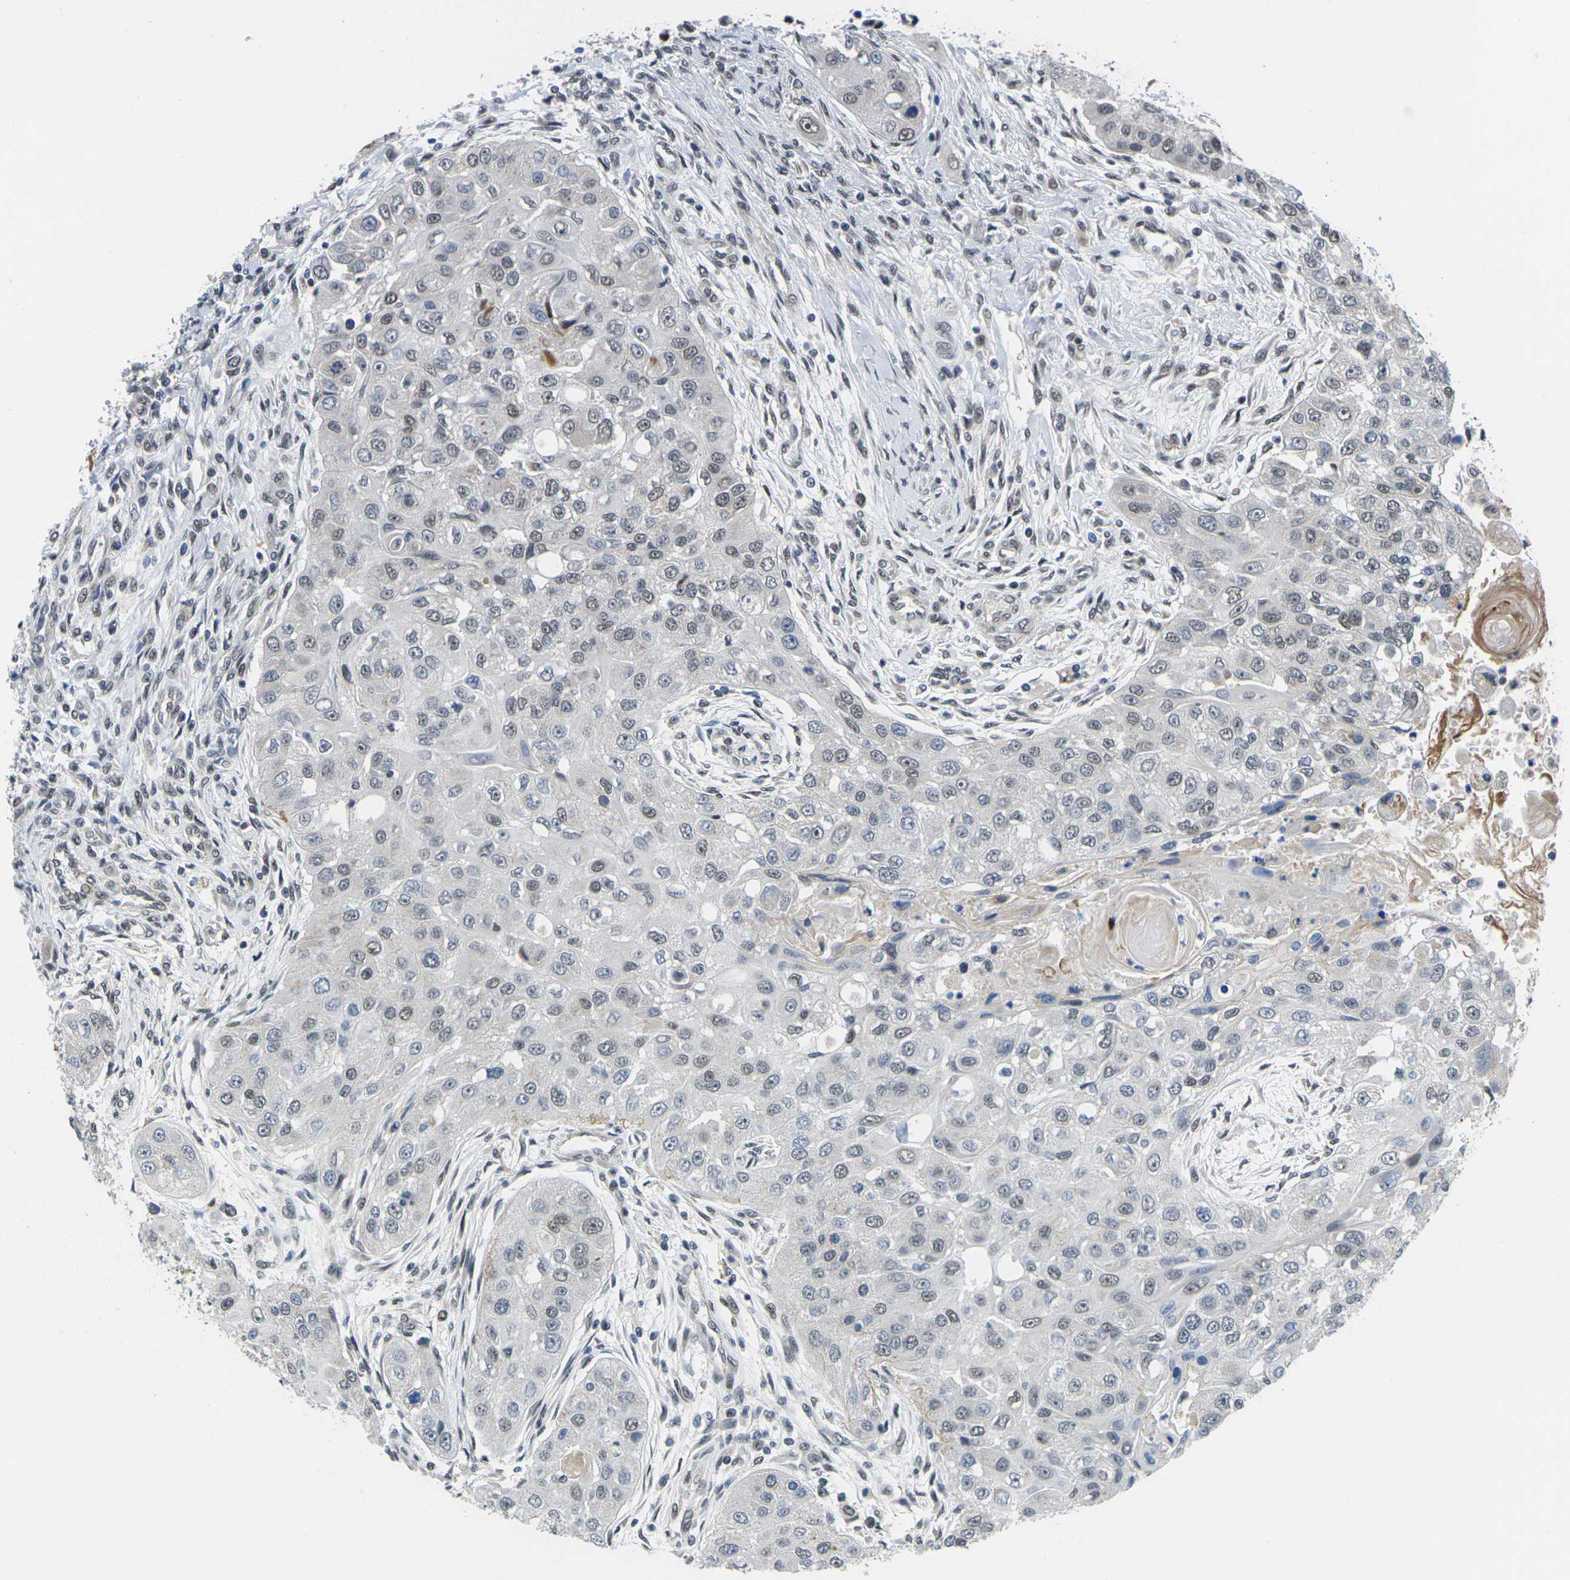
{"staining": {"intensity": "moderate", "quantity": "25%-75%", "location": "nuclear"}, "tissue": "head and neck cancer", "cell_type": "Tumor cells", "image_type": "cancer", "snomed": [{"axis": "morphology", "description": "Normal tissue, NOS"}, {"axis": "morphology", "description": "Squamous cell carcinoma, NOS"}, {"axis": "topography", "description": "Skeletal muscle"}, {"axis": "topography", "description": "Head-Neck"}], "caption": "Squamous cell carcinoma (head and neck) tissue demonstrates moderate nuclear positivity in approximately 25%-75% of tumor cells, visualized by immunohistochemistry. (Stains: DAB (3,3'-diaminobenzidine) in brown, nuclei in blue, Microscopy: brightfield microscopy at high magnification).", "gene": "RBM7", "patient": {"sex": "male", "age": 51}}